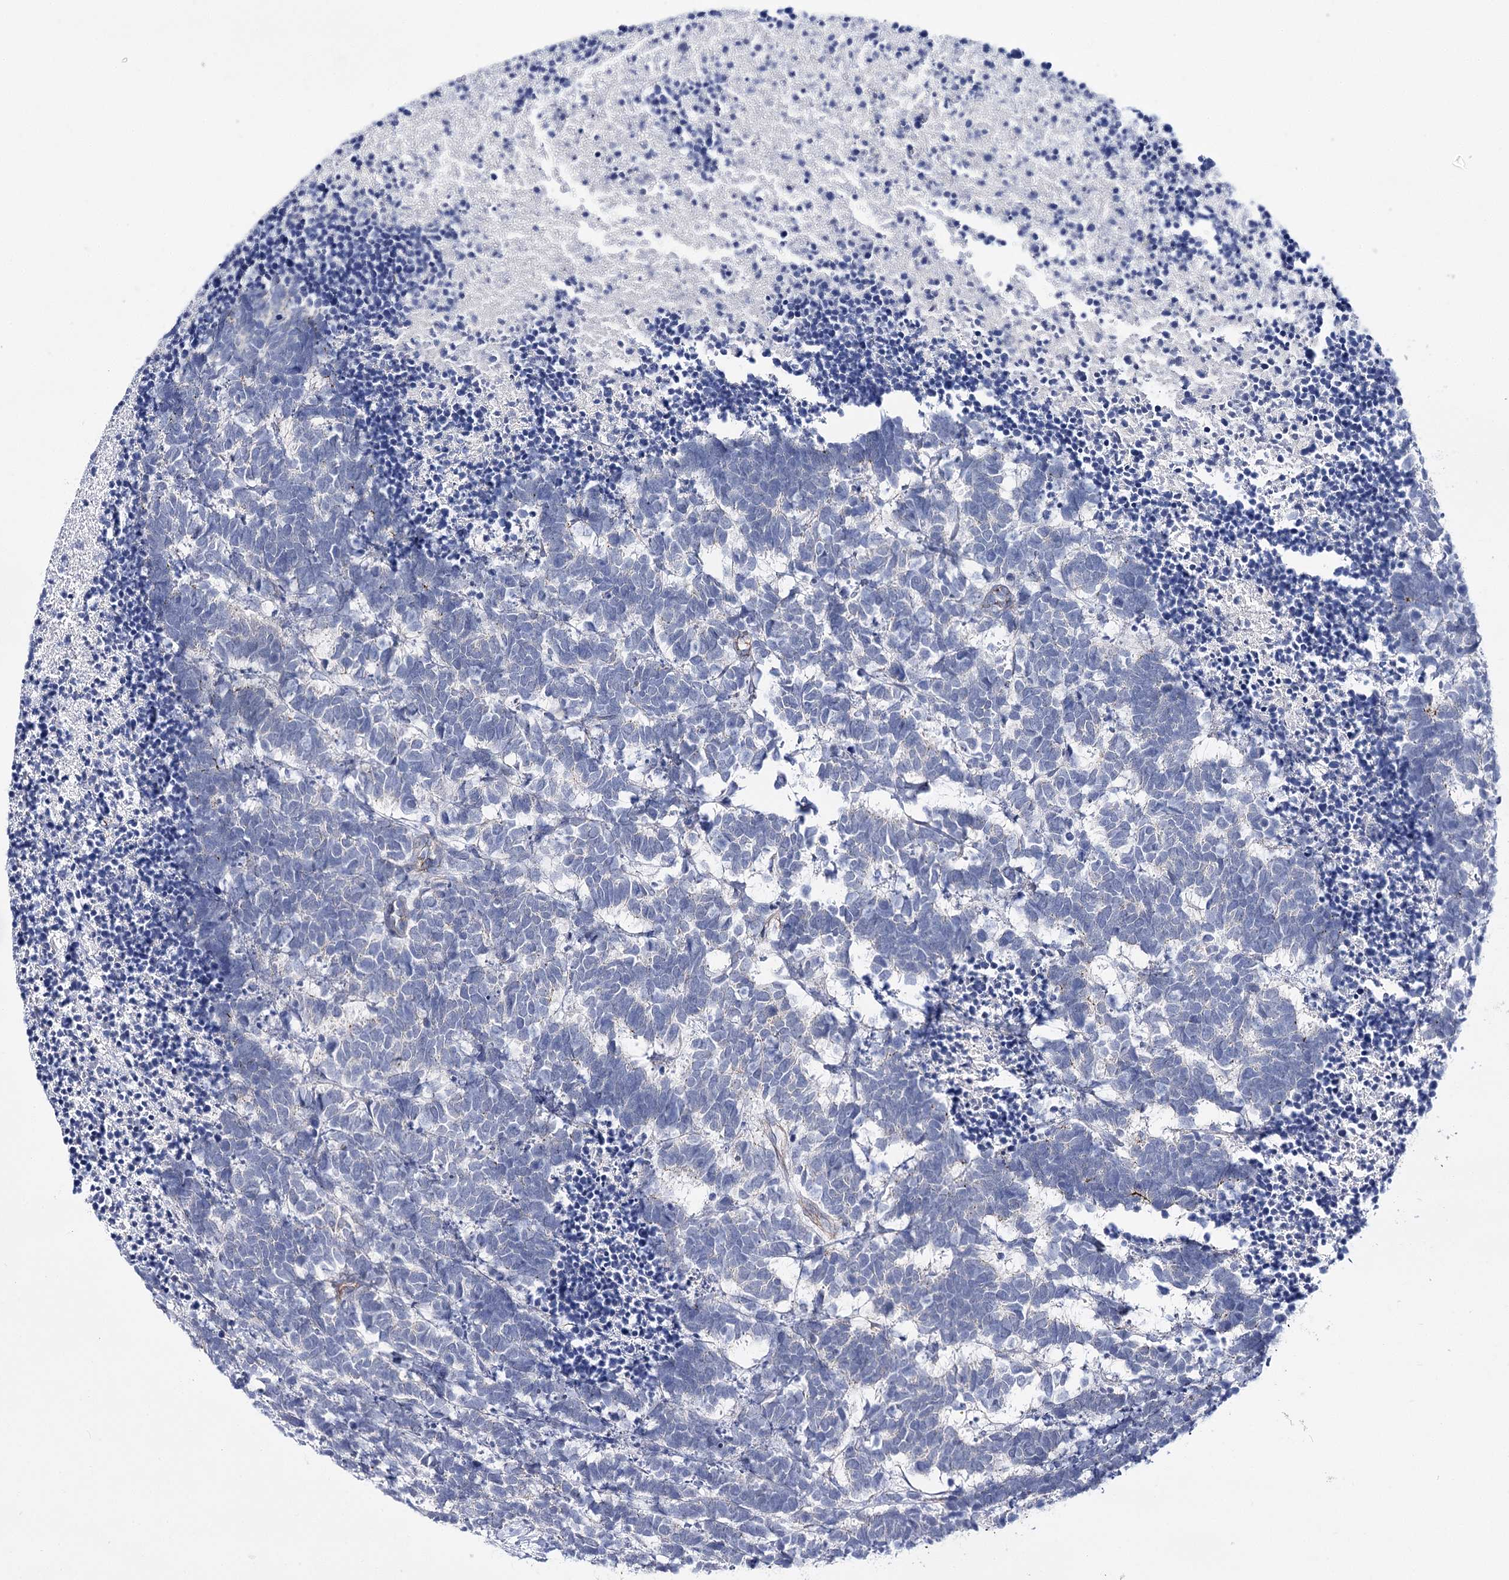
{"staining": {"intensity": "negative", "quantity": "none", "location": "none"}, "tissue": "carcinoid", "cell_type": "Tumor cells", "image_type": "cancer", "snomed": [{"axis": "morphology", "description": "Carcinoma, NOS"}, {"axis": "morphology", "description": "Carcinoid, malignant, NOS"}, {"axis": "topography", "description": "Urinary bladder"}], "caption": "Human carcinoid (malignant) stained for a protein using immunohistochemistry shows no positivity in tumor cells.", "gene": "NRAP", "patient": {"sex": "male", "age": 57}}